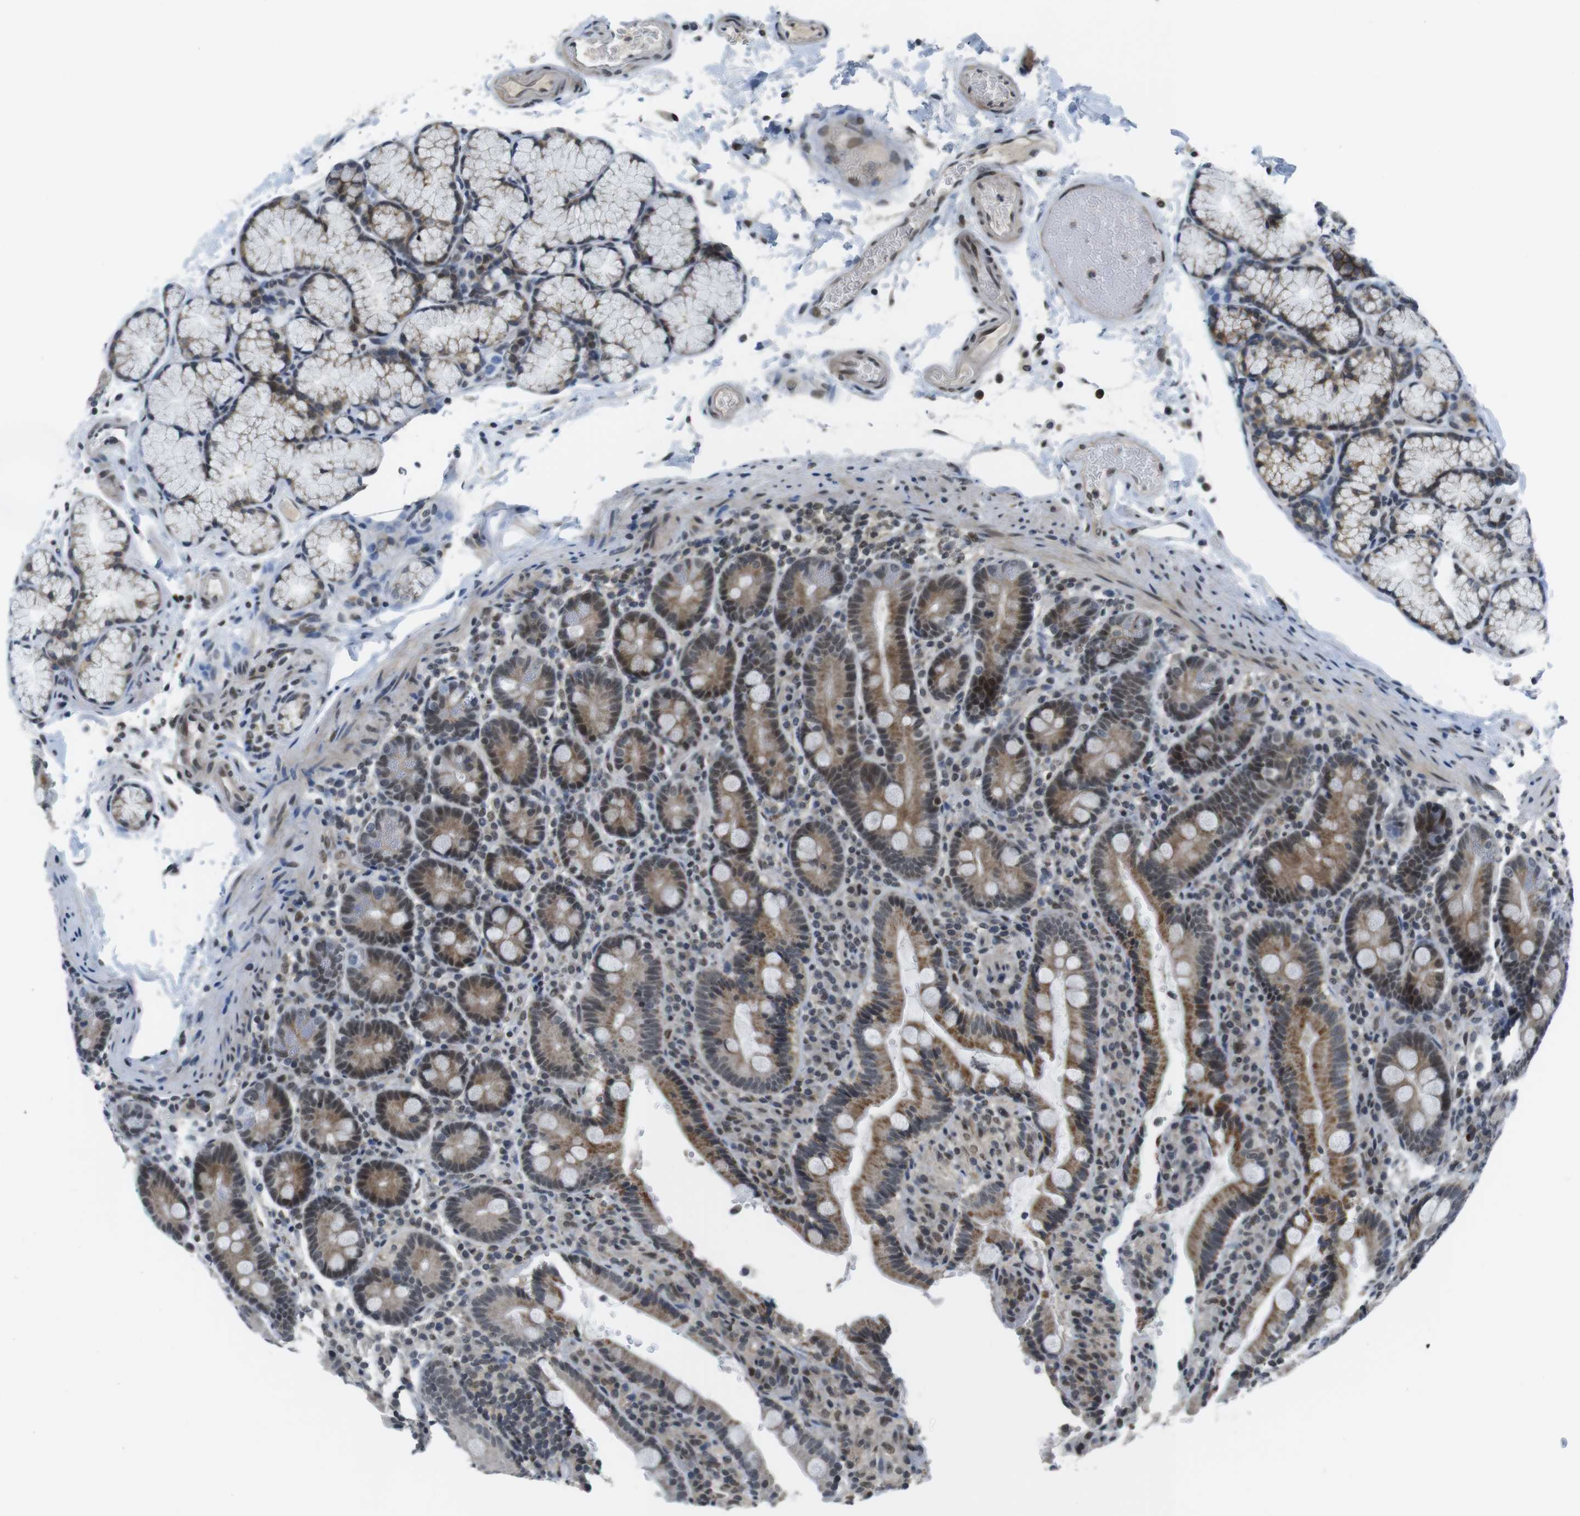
{"staining": {"intensity": "moderate", "quantity": ">75%", "location": "cytoplasmic/membranous"}, "tissue": "duodenum", "cell_type": "Glandular cells", "image_type": "normal", "snomed": [{"axis": "morphology", "description": "Normal tissue, NOS"}, {"axis": "topography", "description": "Small intestine, NOS"}], "caption": "High-power microscopy captured an immunohistochemistry (IHC) image of benign duodenum, revealing moderate cytoplasmic/membranous staining in approximately >75% of glandular cells.", "gene": "BRD4", "patient": {"sex": "female", "age": 71}}